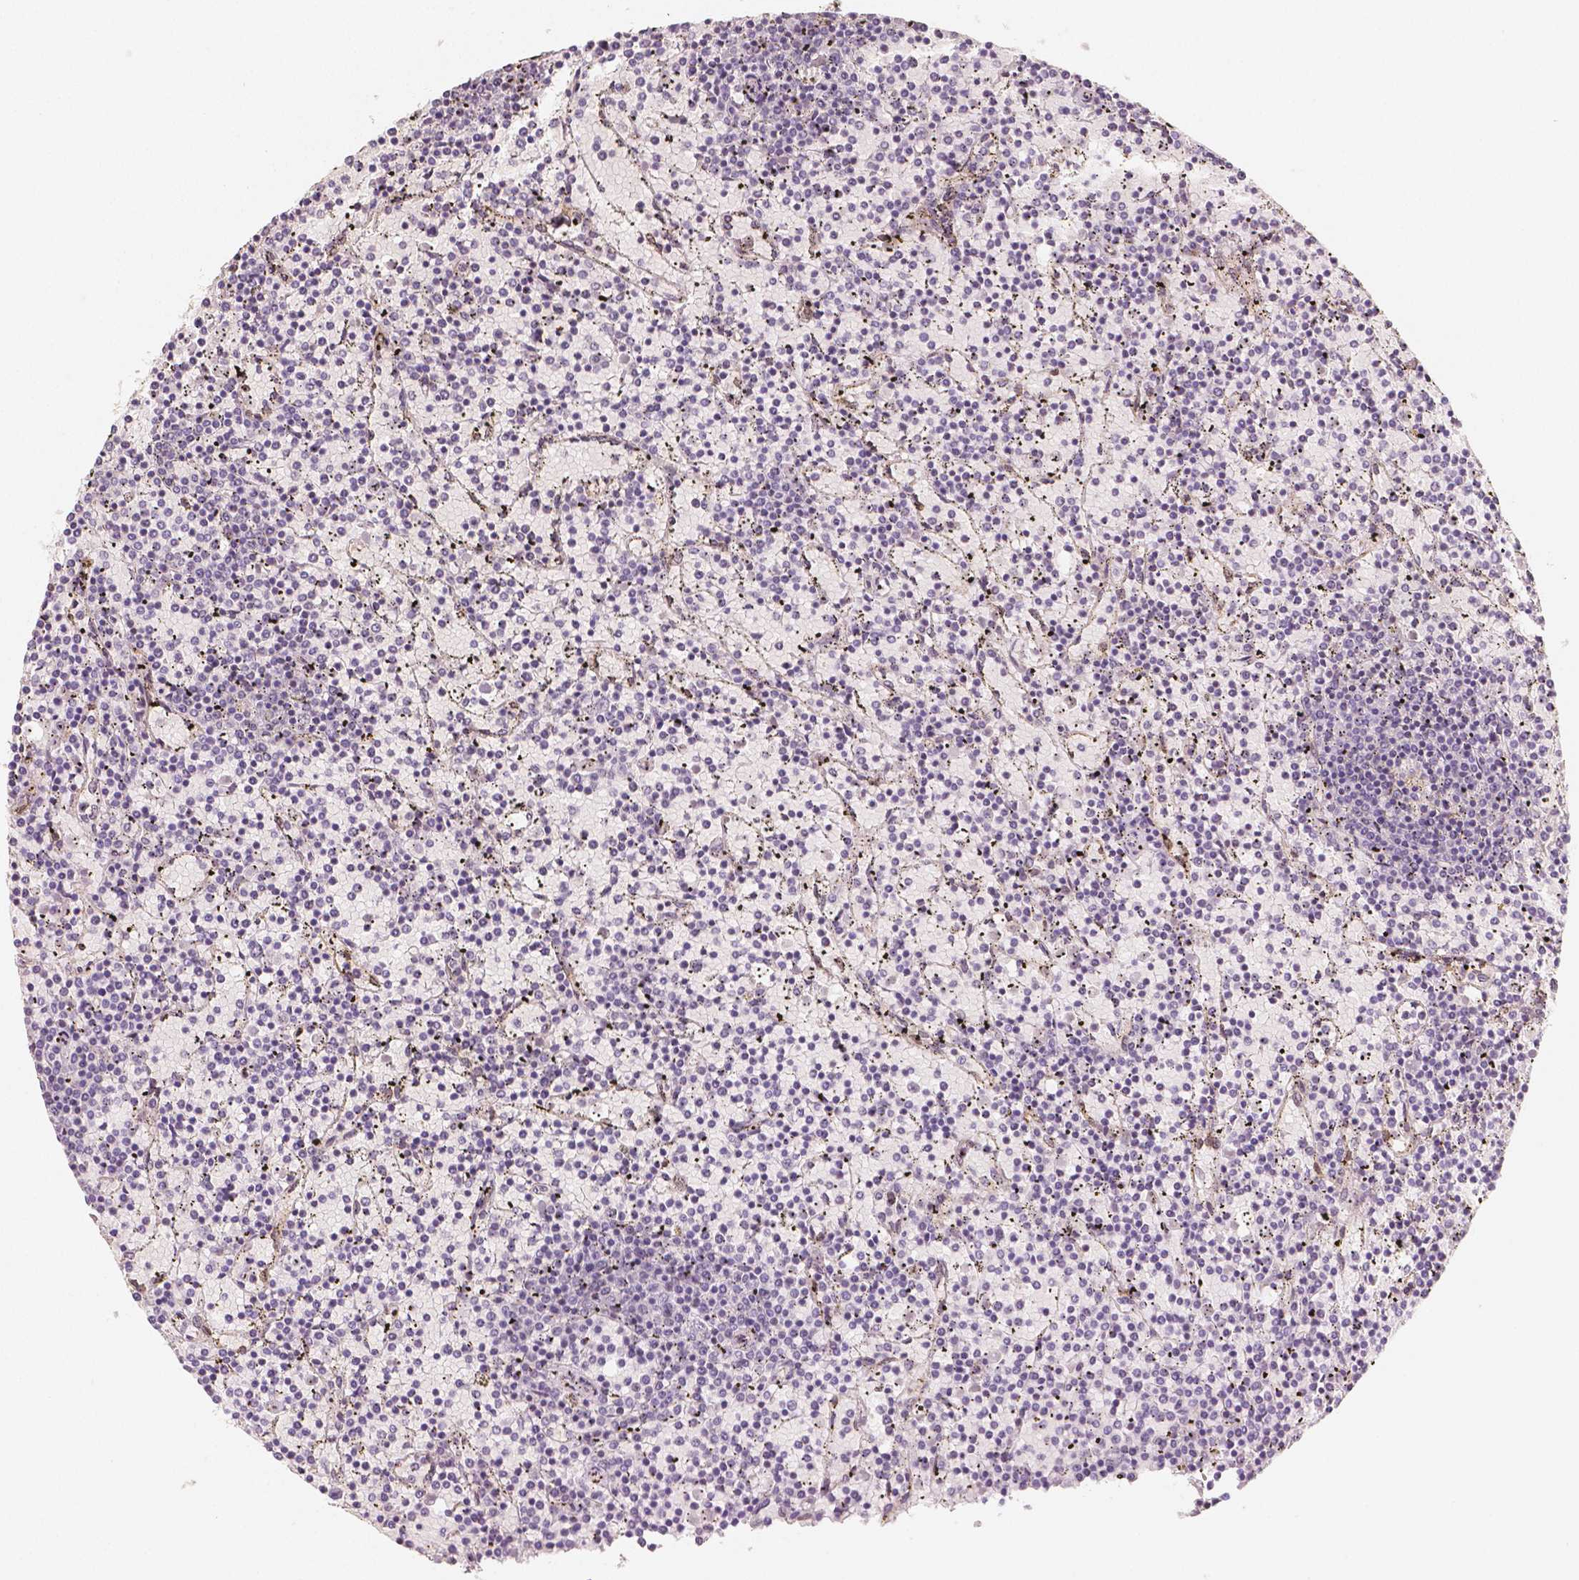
{"staining": {"intensity": "negative", "quantity": "none", "location": "none"}, "tissue": "lymphoma", "cell_type": "Tumor cells", "image_type": "cancer", "snomed": [{"axis": "morphology", "description": "Malignant lymphoma, non-Hodgkin's type, Low grade"}, {"axis": "topography", "description": "Spleen"}], "caption": "Immunohistochemical staining of low-grade malignant lymphoma, non-Hodgkin's type displays no significant positivity in tumor cells.", "gene": "KDM5B", "patient": {"sex": "female", "age": 77}}